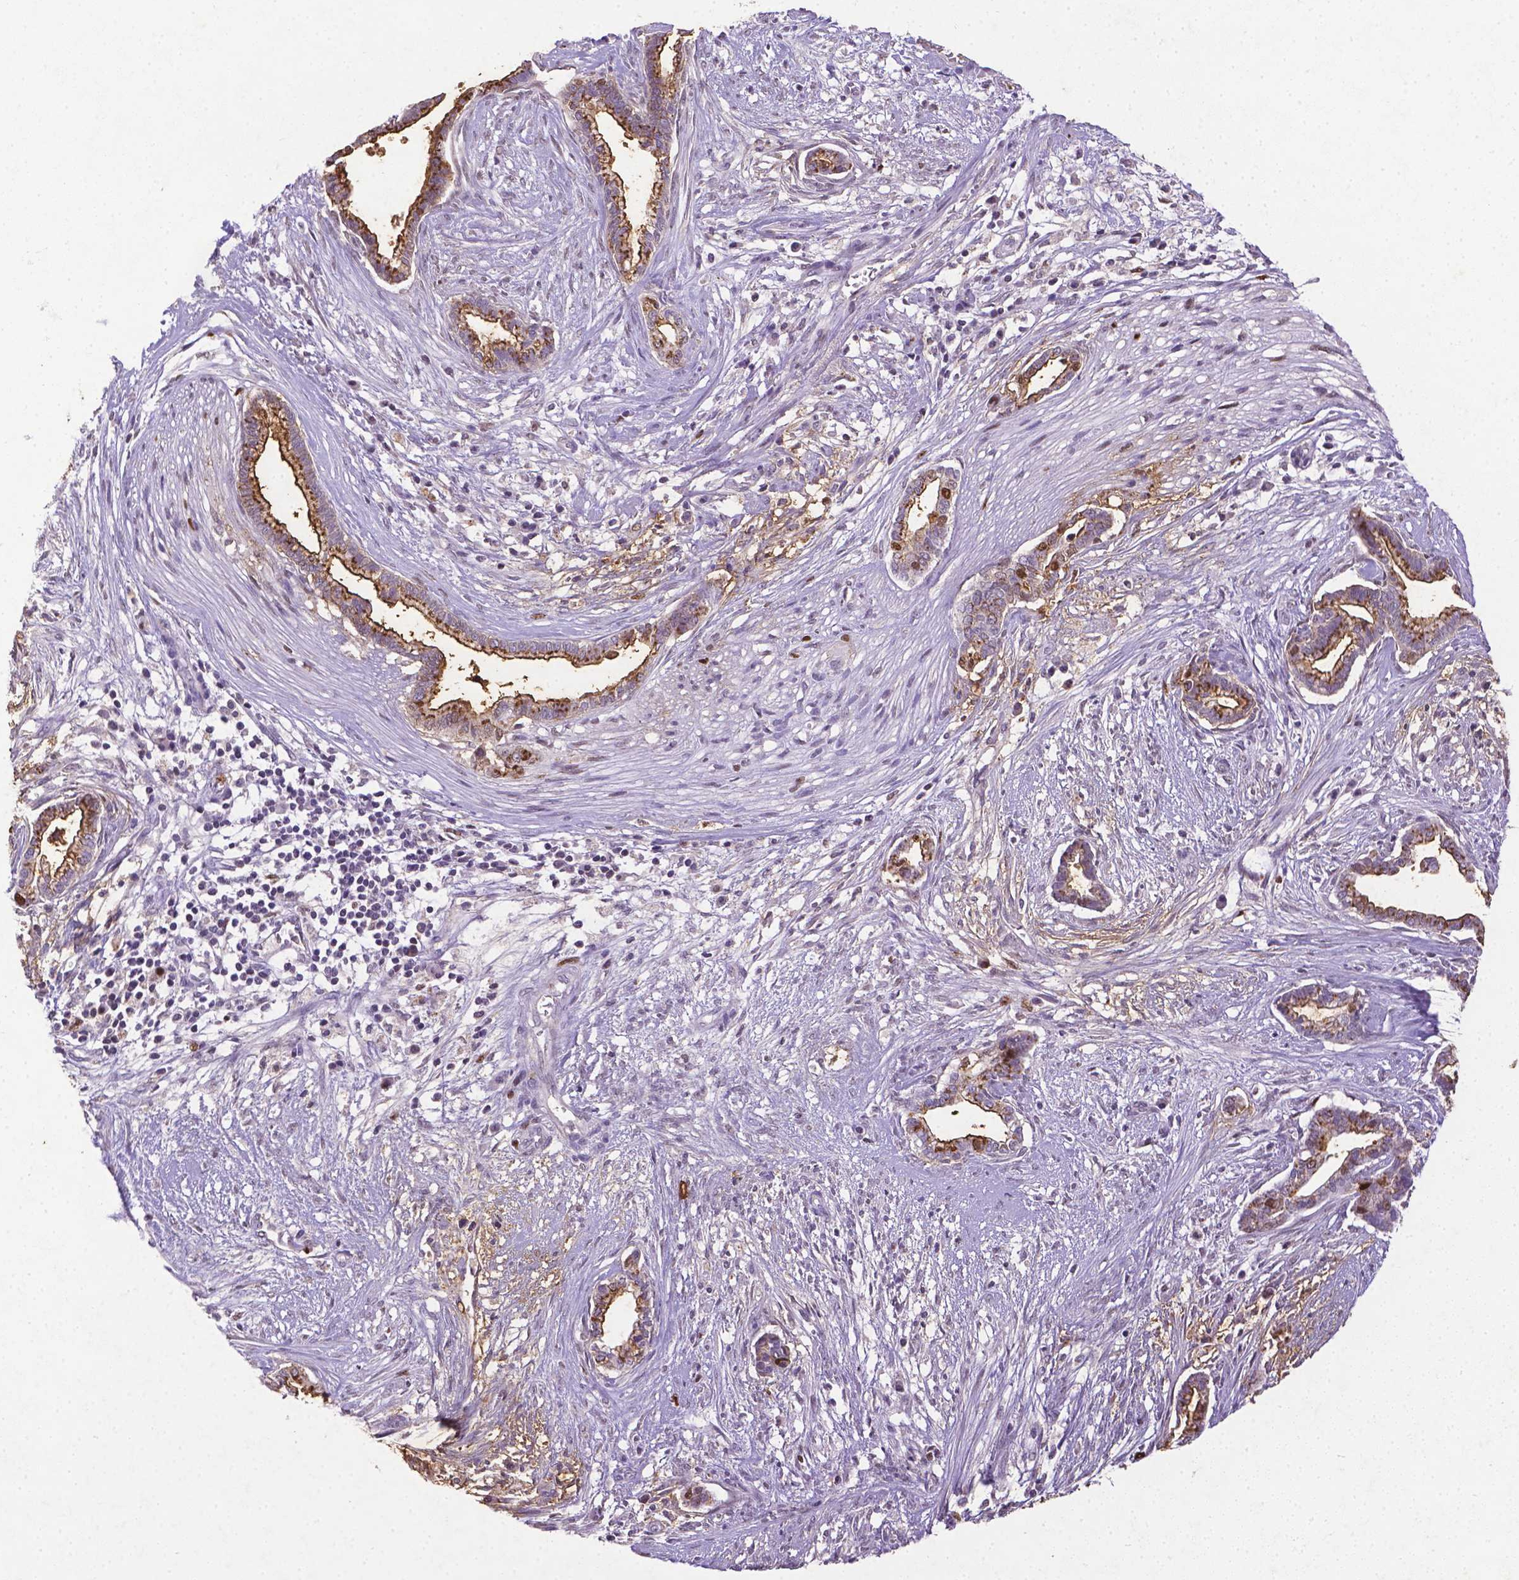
{"staining": {"intensity": "moderate", "quantity": ">75%", "location": "cytoplasmic/membranous"}, "tissue": "cervical cancer", "cell_type": "Tumor cells", "image_type": "cancer", "snomed": [{"axis": "morphology", "description": "Adenocarcinoma, NOS"}, {"axis": "topography", "description": "Cervix"}], "caption": "A medium amount of moderate cytoplasmic/membranous expression is appreciated in approximately >75% of tumor cells in cervical adenocarcinoma tissue. The staining was performed using DAB (3,3'-diaminobenzidine) to visualize the protein expression in brown, while the nuclei were stained in blue with hematoxylin (Magnification: 20x).", "gene": "CDKN1A", "patient": {"sex": "female", "age": 62}}